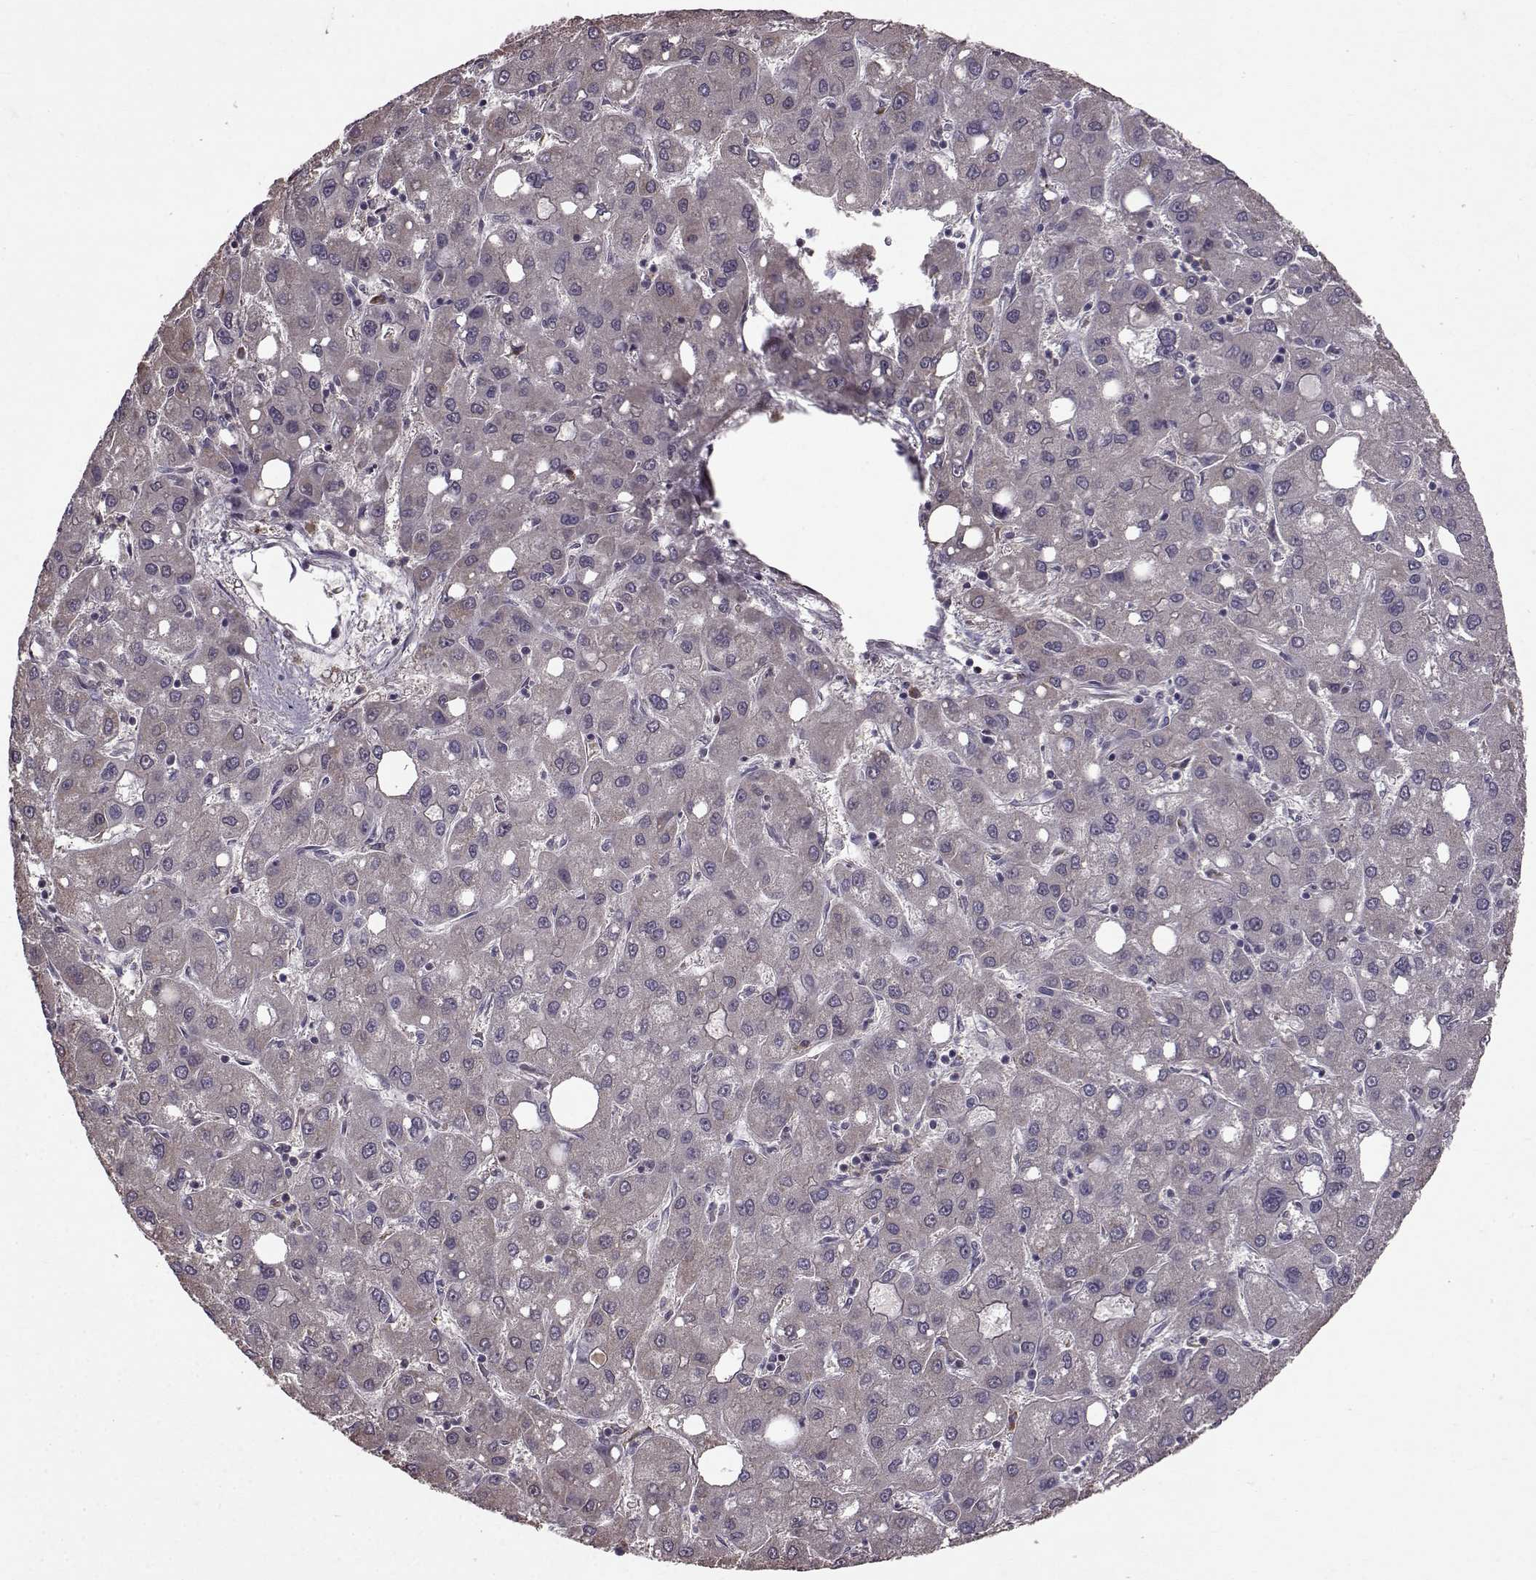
{"staining": {"intensity": "negative", "quantity": "none", "location": "none"}, "tissue": "liver cancer", "cell_type": "Tumor cells", "image_type": "cancer", "snomed": [{"axis": "morphology", "description": "Carcinoma, Hepatocellular, NOS"}, {"axis": "topography", "description": "Liver"}], "caption": "Tumor cells show no significant positivity in hepatocellular carcinoma (liver).", "gene": "NME1-NME2", "patient": {"sex": "male", "age": 73}}